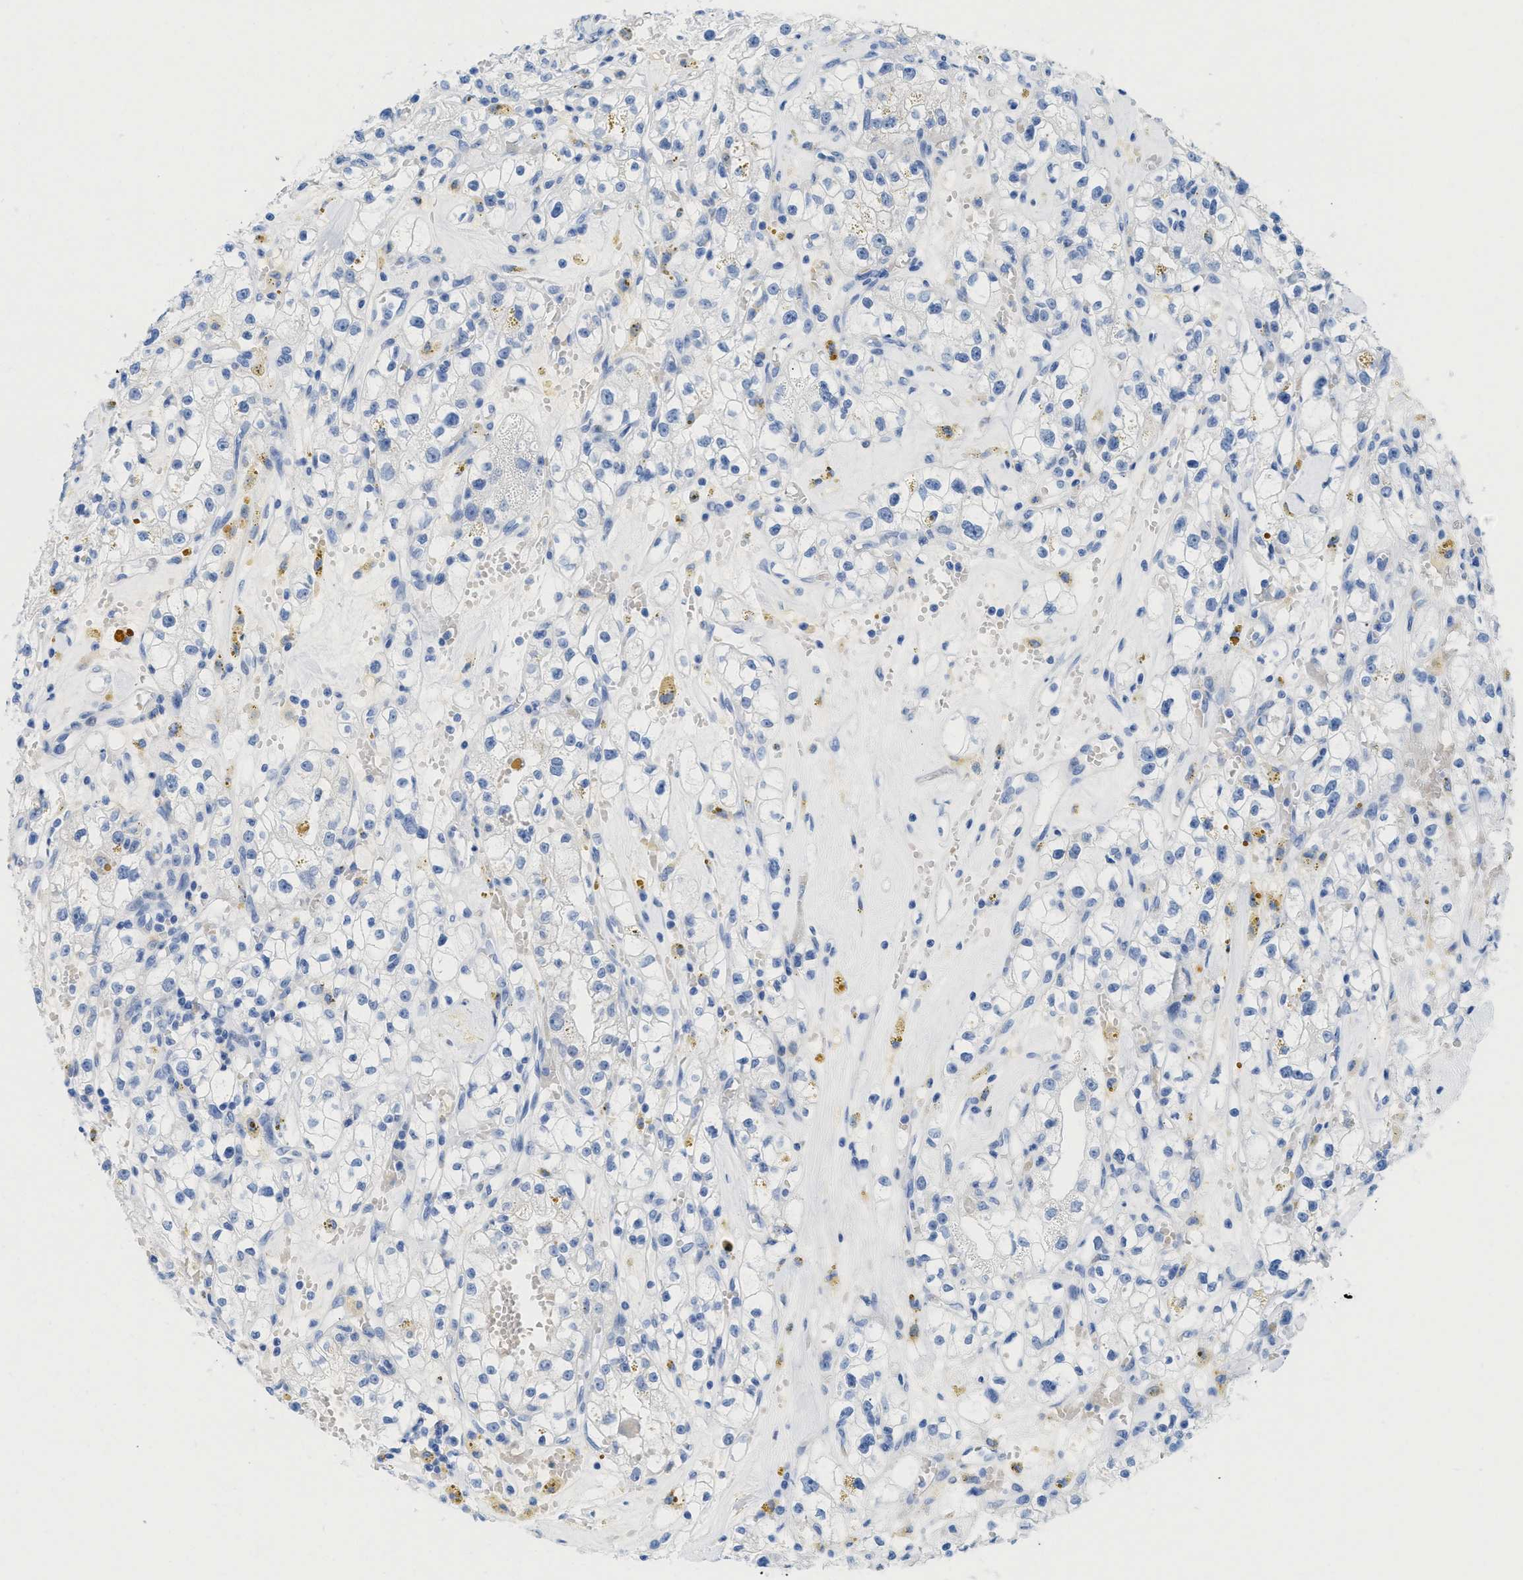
{"staining": {"intensity": "negative", "quantity": "none", "location": "none"}, "tissue": "renal cancer", "cell_type": "Tumor cells", "image_type": "cancer", "snomed": [{"axis": "morphology", "description": "Adenocarcinoma, NOS"}, {"axis": "topography", "description": "Kidney"}], "caption": "Tumor cells show no significant staining in renal cancer (adenocarcinoma).", "gene": "ANKFN1", "patient": {"sex": "male", "age": 56}}